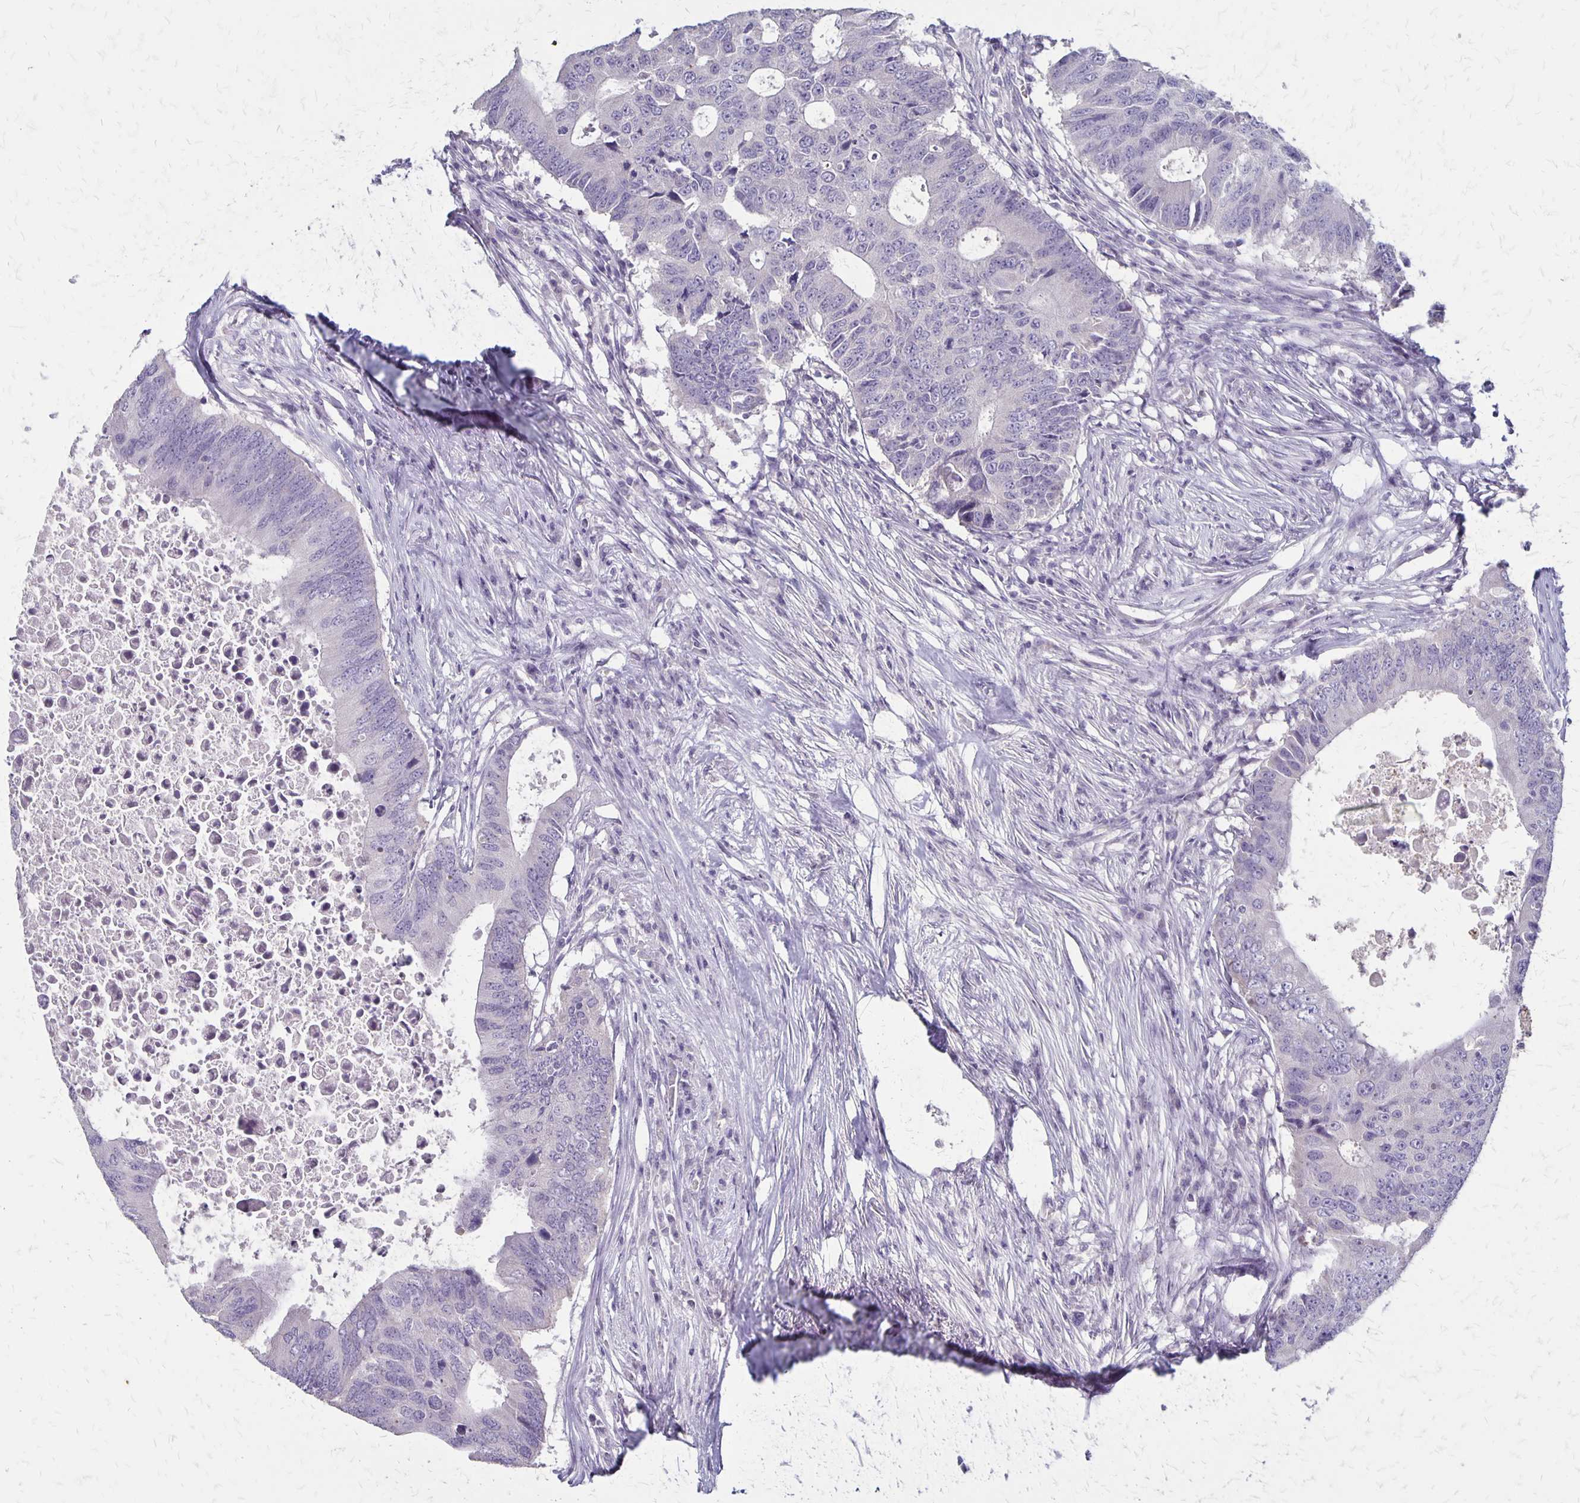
{"staining": {"intensity": "negative", "quantity": "none", "location": "none"}, "tissue": "colorectal cancer", "cell_type": "Tumor cells", "image_type": "cancer", "snomed": [{"axis": "morphology", "description": "Adenocarcinoma, NOS"}, {"axis": "topography", "description": "Colon"}], "caption": "Immunohistochemical staining of human colorectal adenocarcinoma exhibits no significant staining in tumor cells.", "gene": "SEPTIN5", "patient": {"sex": "male", "age": 71}}